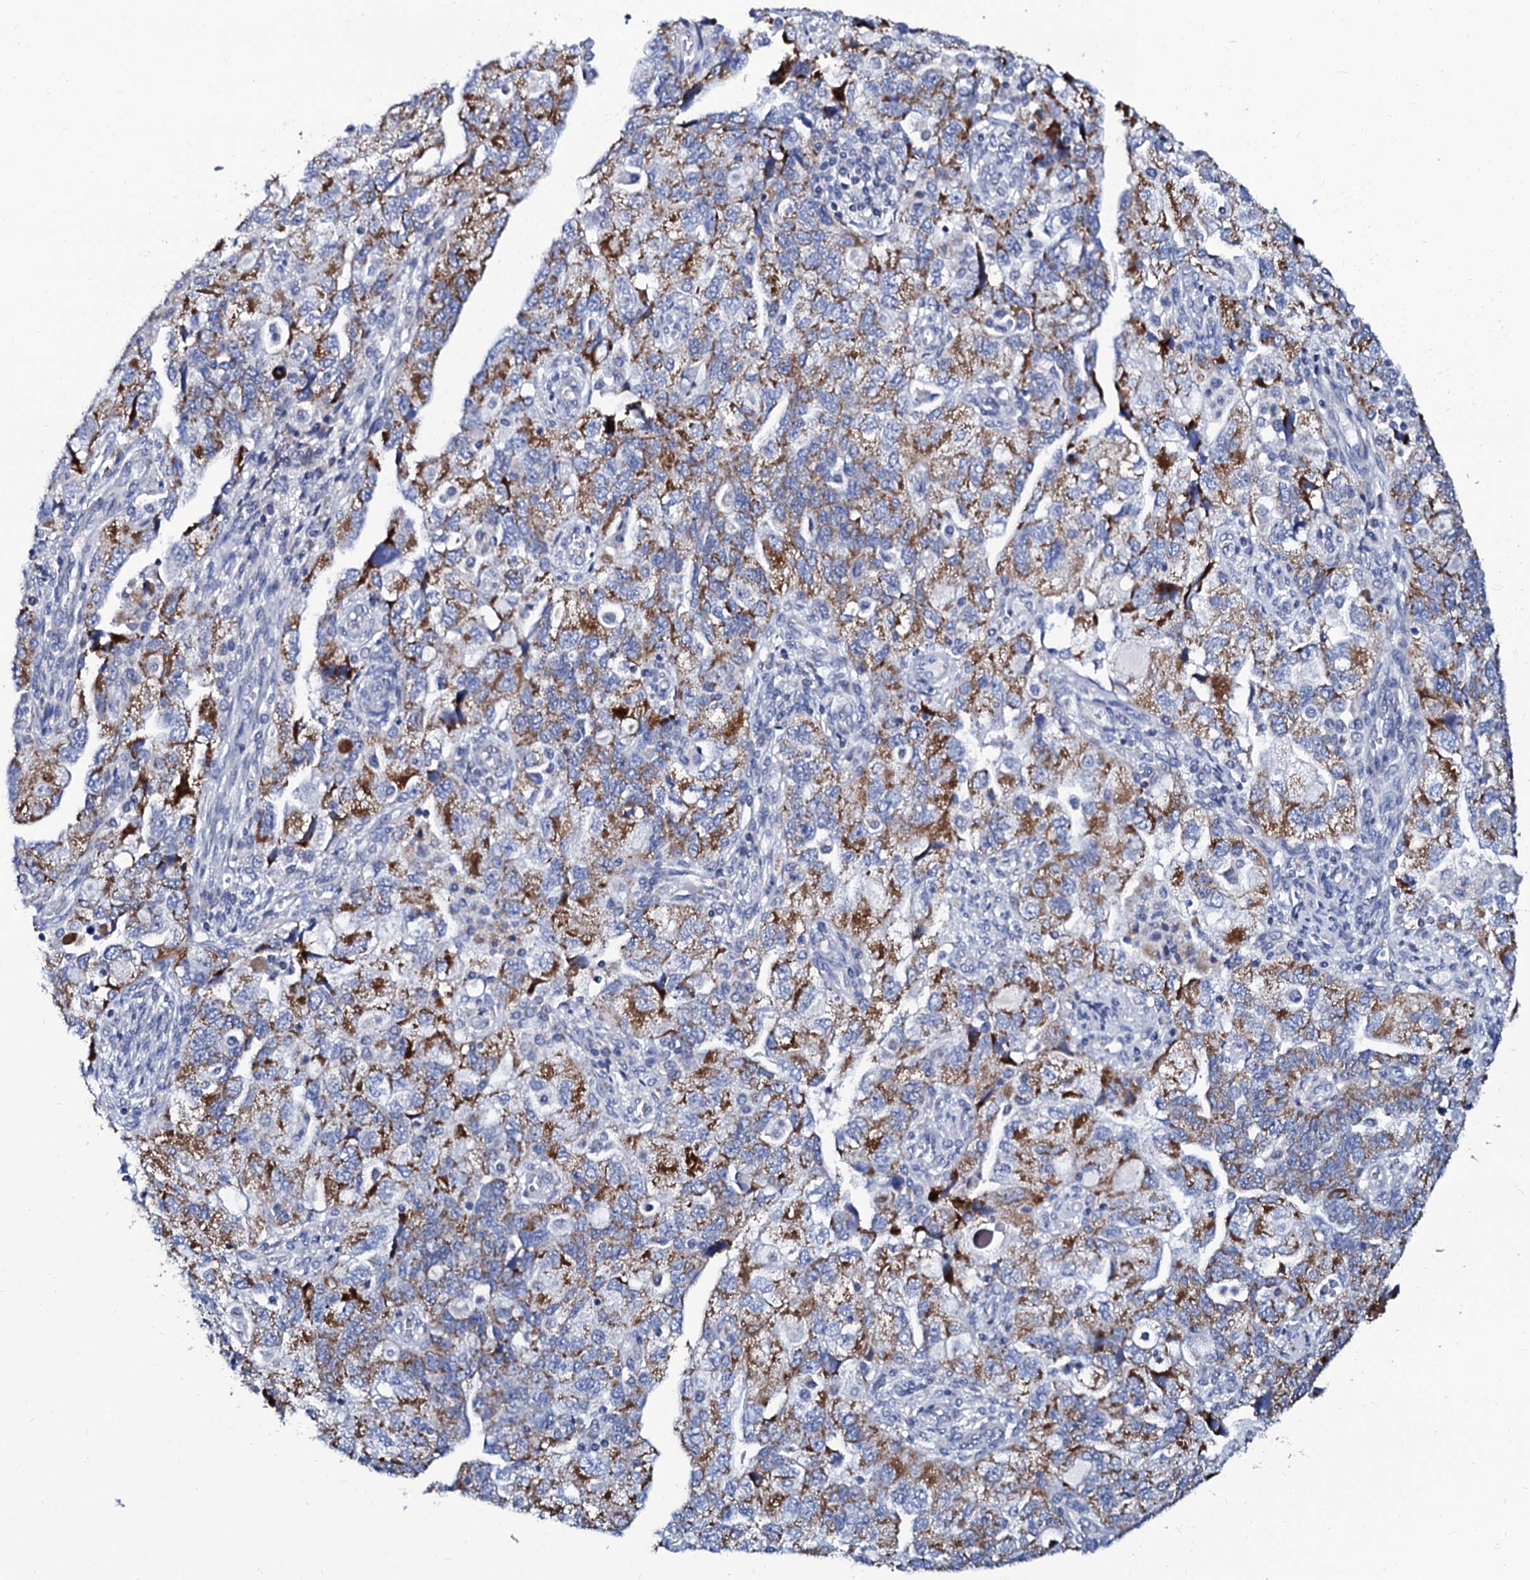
{"staining": {"intensity": "moderate", "quantity": "25%-75%", "location": "cytoplasmic/membranous"}, "tissue": "ovarian cancer", "cell_type": "Tumor cells", "image_type": "cancer", "snomed": [{"axis": "morphology", "description": "Carcinoma, NOS"}, {"axis": "morphology", "description": "Cystadenocarcinoma, serous, NOS"}, {"axis": "topography", "description": "Ovary"}], "caption": "IHC (DAB) staining of carcinoma (ovarian) exhibits moderate cytoplasmic/membranous protein staining in approximately 25%-75% of tumor cells. The staining is performed using DAB brown chromogen to label protein expression. The nuclei are counter-stained blue using hematoxylin.", "gene": "SLC37A4", "patient": {"sex": "female", "age": 69}}